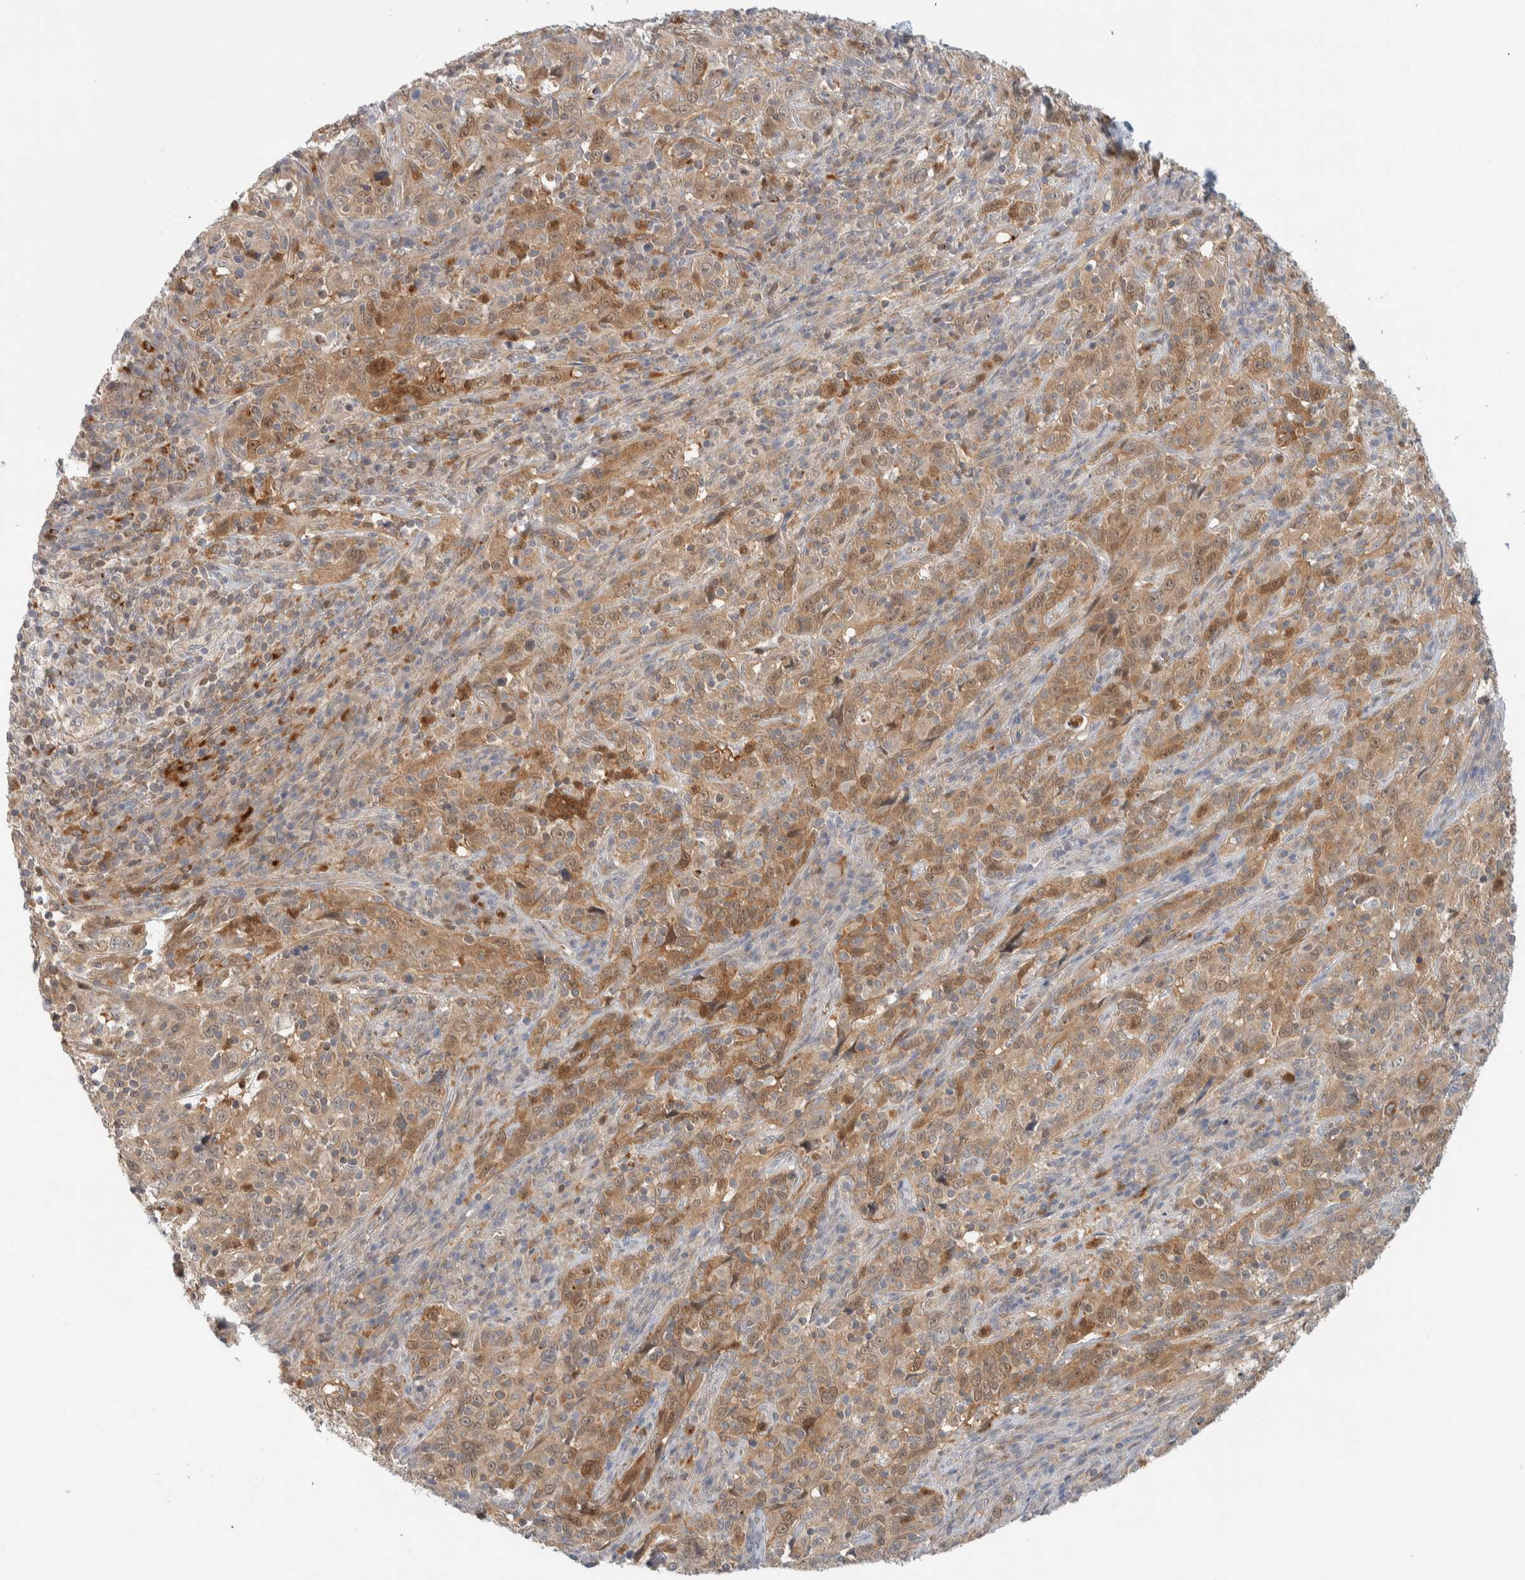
{"staining": {"intensity": "moderate", "quantity": ">75%", "location": "cytoplasmic/membranous"}, "tissue": "cervical cancer", "cell_type": "Tumor cells", "image_type": "cancer", "snomed": [{"axis": "morphology", "description": "Squamous cell carcinoma, NOS"}, {"axis": "topography", "description": "Cervix"}], "caption": "Immunohistochemistry of cervical cancer (squamous cell carcinoma) exhibits medium levels of moderate cytoplasmic/membranous positivity in approximately >75% of tumor cells. Using DAB (3,3'-diaminobenzidine) (brown) and hematoxylin (blue) stains, captured at high magnification using brightfield microscopy.", "gene": "GCLM", "patient": {"sex": "female", "age": 46}}